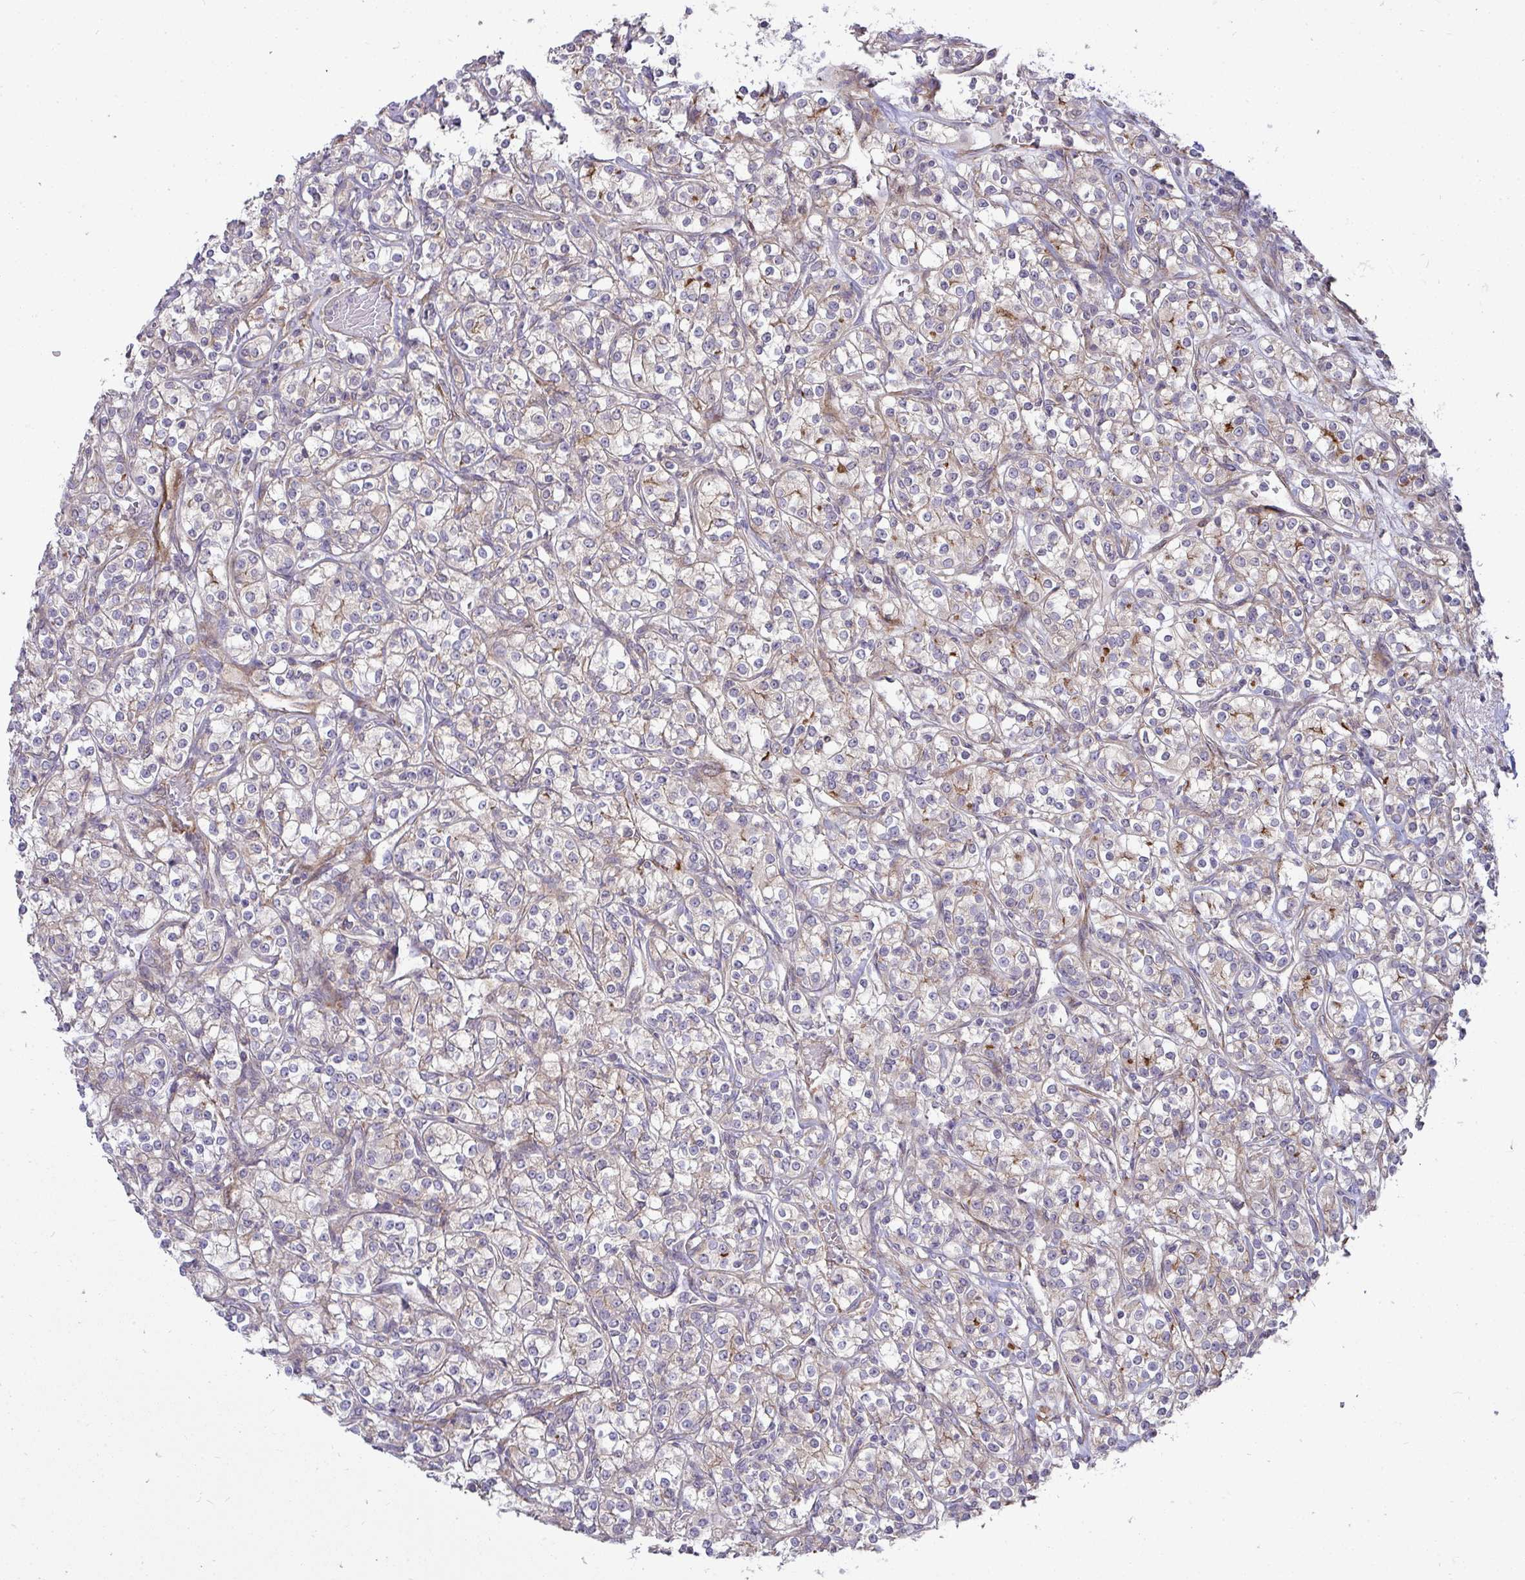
{"staining": {"intensity": "negative", "quantity": "none", "location": "none"}, "tissue": "renal cancer", "cell_type": "Tumor cells", "image_type": "cancer", "snomed": [{"axis": "morphology", "description": "Adenocarcinoma, NOS"}, {"axis": "topography", "description": "Kidney"}], "caption": "Tumor cells are negative for brown protein staining in adenocarcinoma (renal).", "gene": "SH2D1B", "patient": {"sex": "male", "age": 77}}